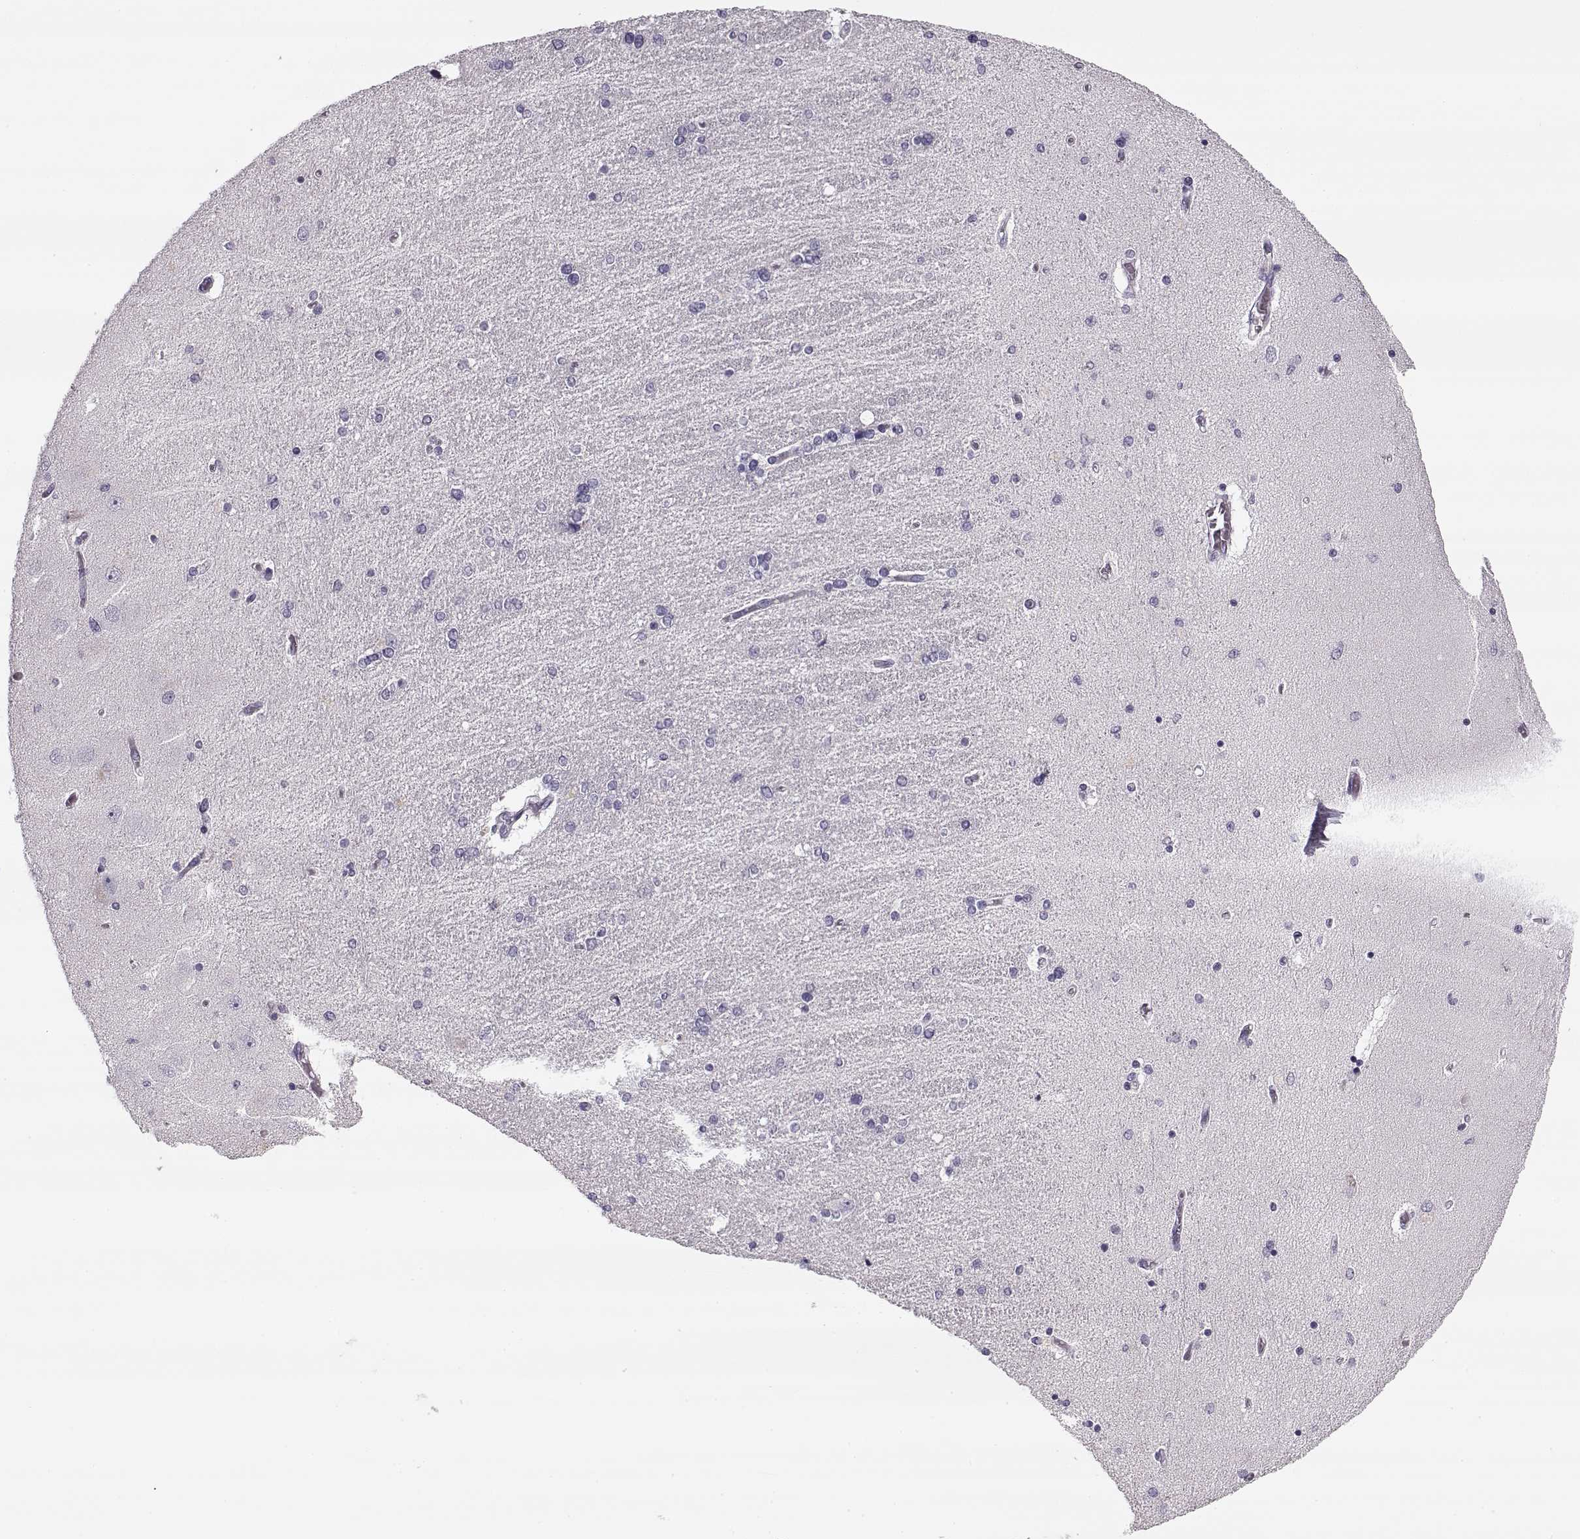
{"staining": {"intensity": "negative", "quantity": "none", "location": "none"}, "tissue": "hippocampus", "cell_type": "Glial cells", "image_type": "normal", "snomed": [{"axis": "morphology", "description": "Normal tissue, NOS"}, {"axis": "topography", "description": "Hippocampus"}], "caption": "Immunohistochemical staining of normal human hippocampus displays no significant positivity in glial cells.", "gene": "PNMT", "patient": {"sex": "female", "age": 54}}